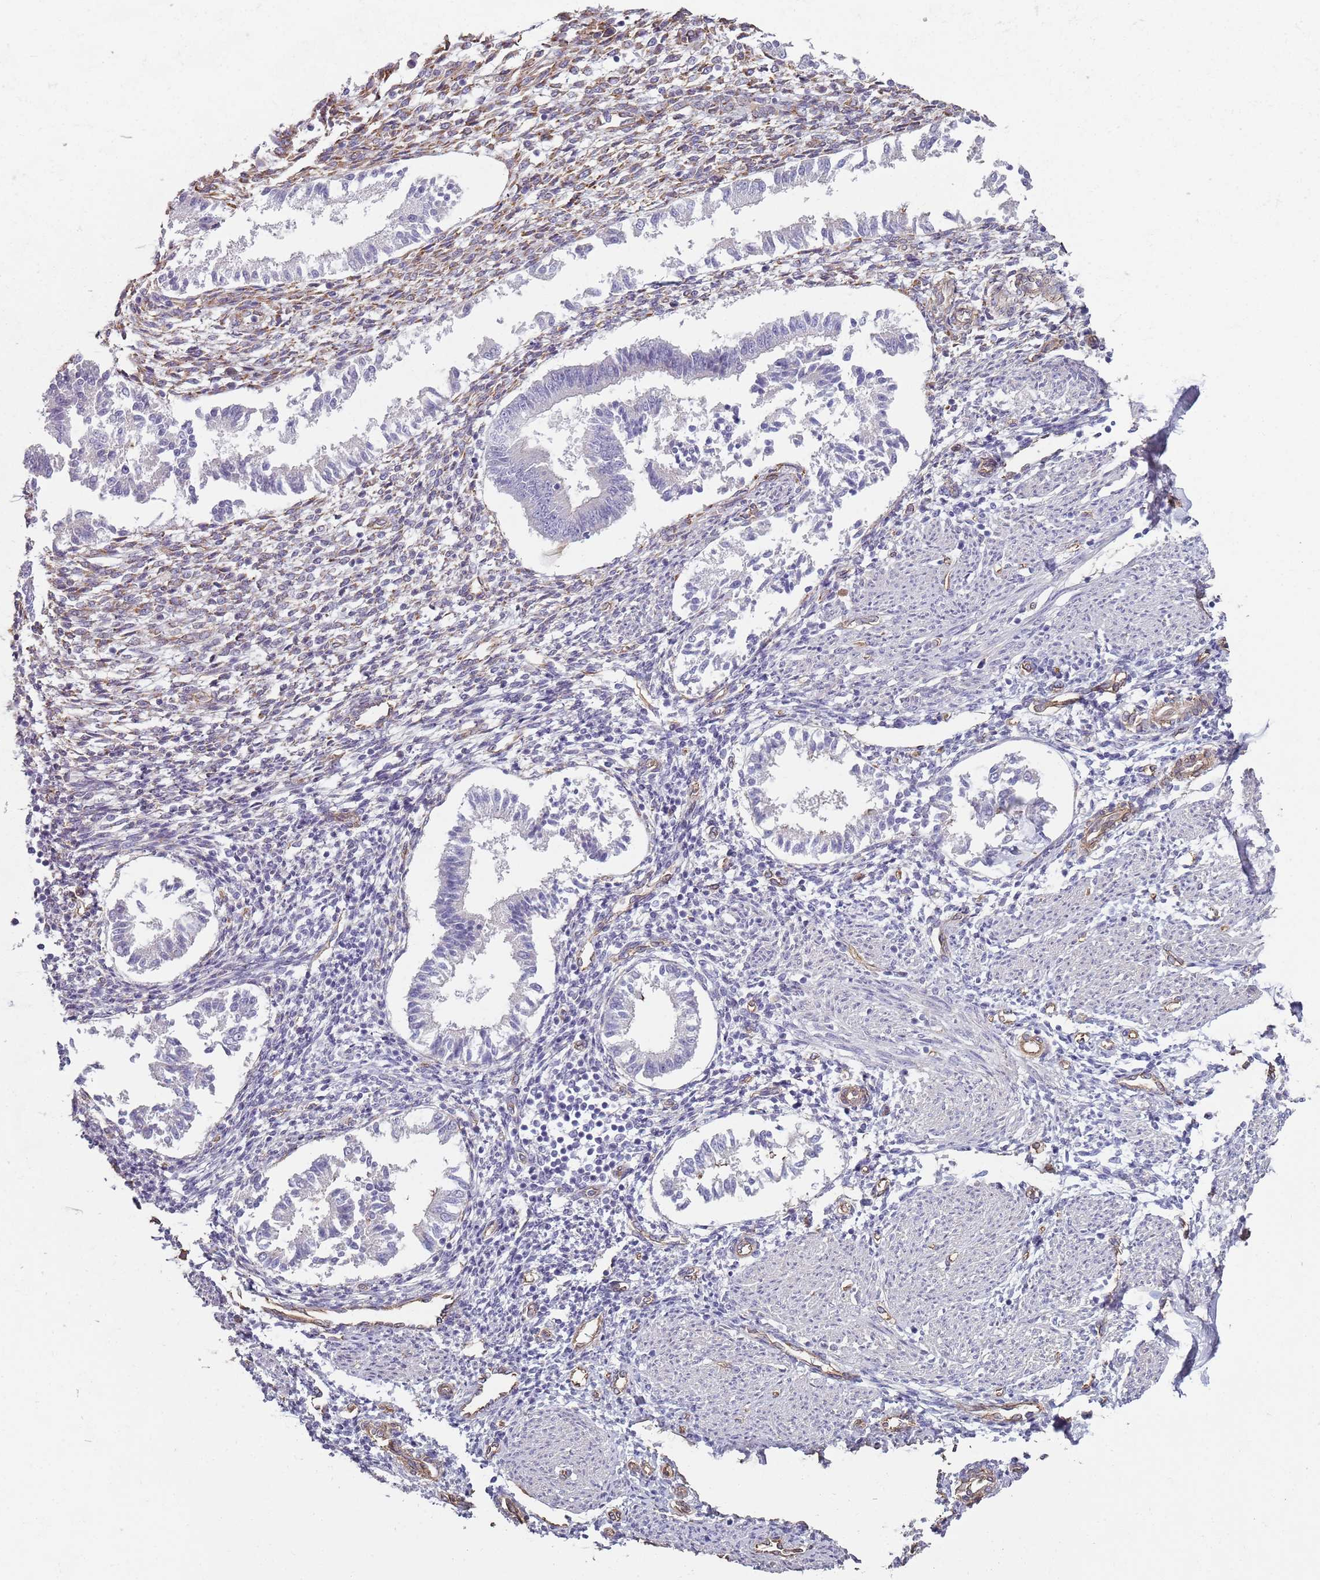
{"staining": {"intensity": "moderate", "quantity": "<25%", "location": "cytoplasmic/membranous"}, "tissue": "endometrium", "cell_type": "Cells in endometrial stroma", "image_type": "normal", "snomed": [{"axis": "morphology", "description": "Normal tissue, NOS"}, {"axis": "topography", "description": "Uterus"}, {"axis": "topography", "description": "Endometrium"}], "caption": "Protein staining reveals moderate cytoplasmic/membranous expression in about <25% of cells in endometrial stroma in normal endometrium.", "gene": "PHLPP2", "patient": {"sex": "female", "age": 48}}